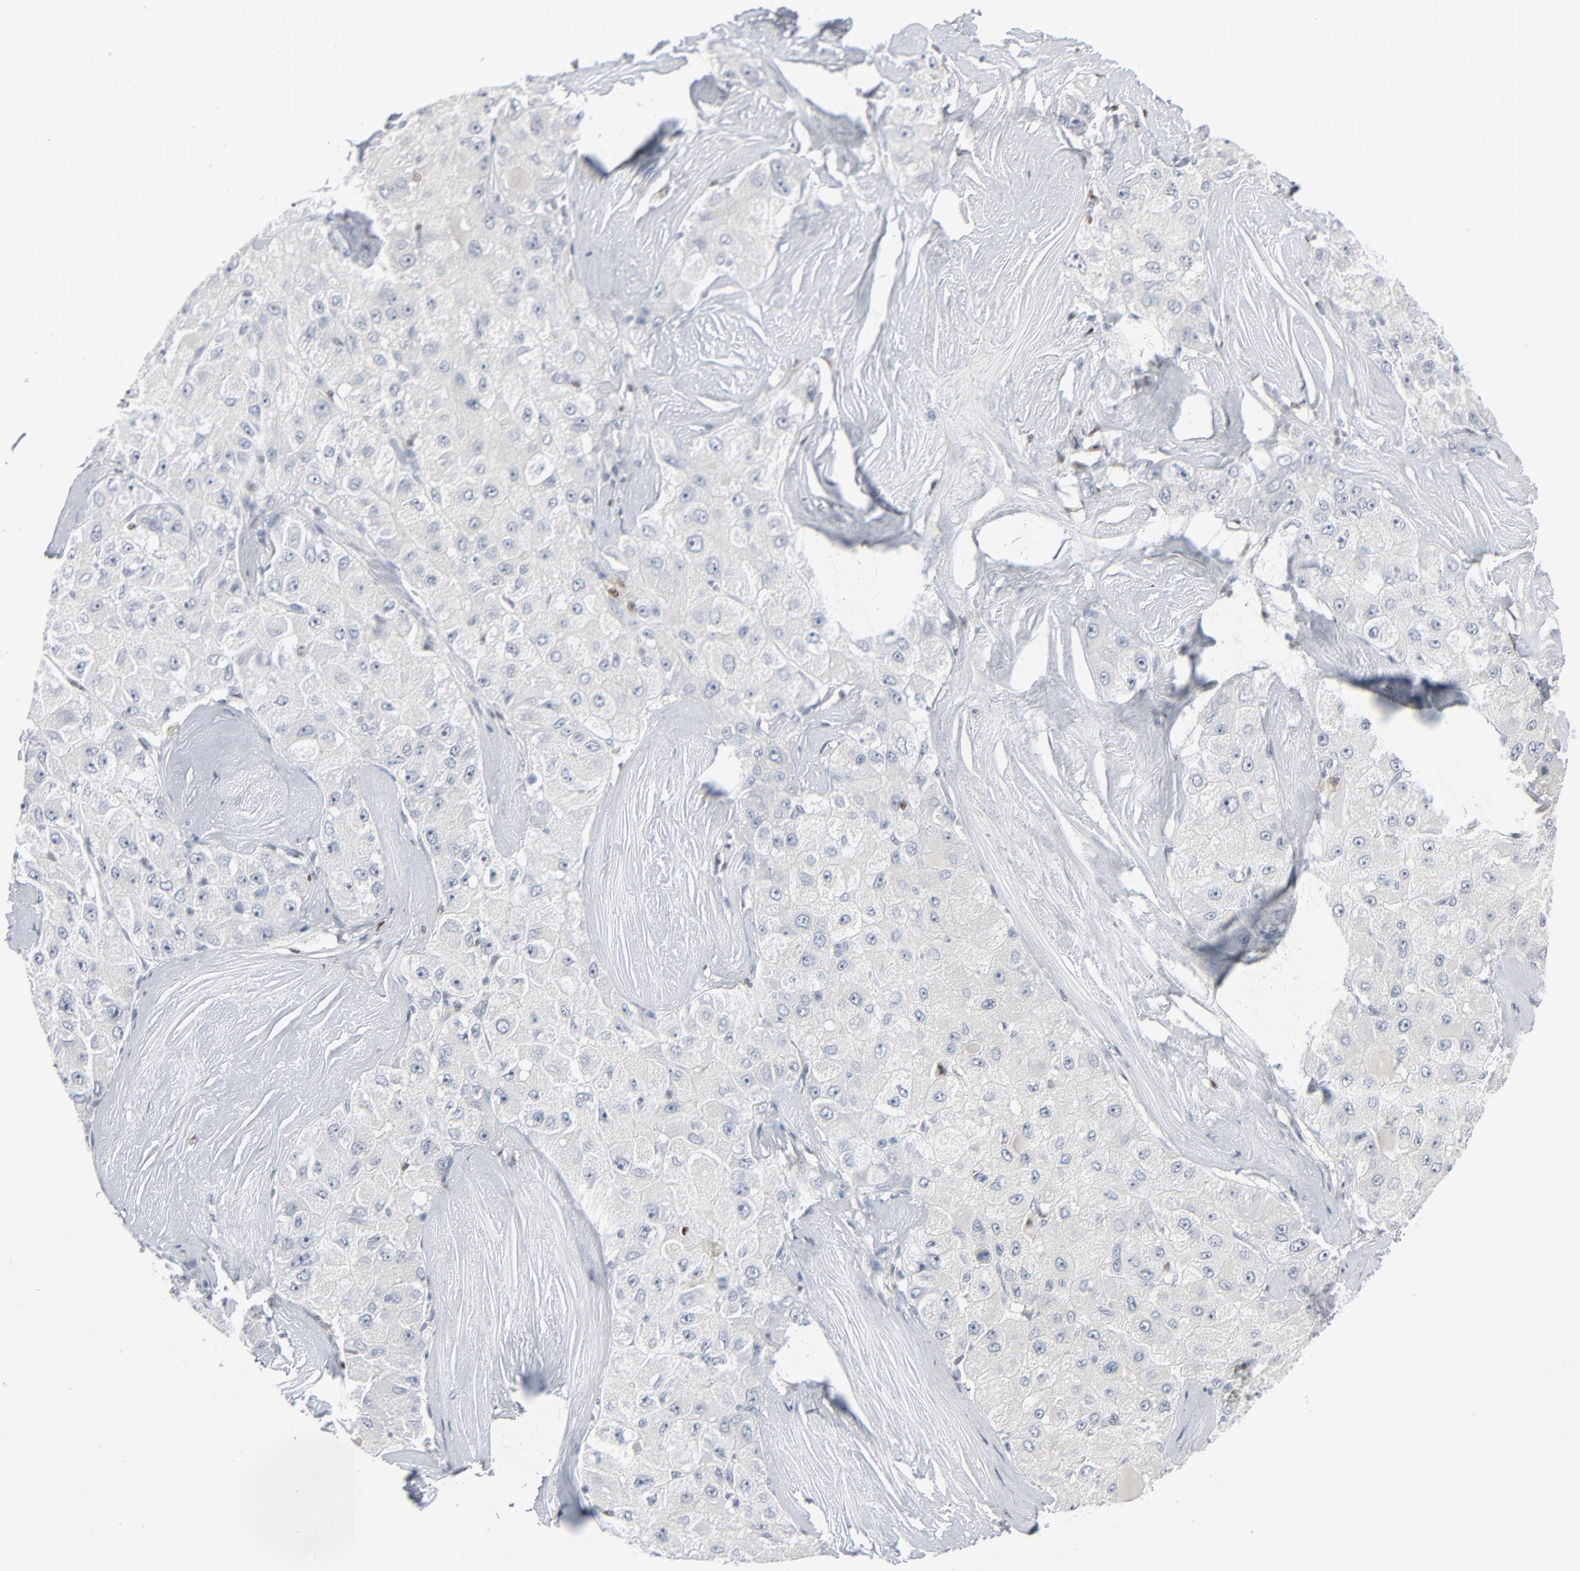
{"staining": {"intensity": "negative", "quantity": "none", "location": "none"}, "tissue": "liver cancer", "cell_type": "Tumor cells", "image_type": "cancer", "snomed": [{"axis": "morphology", "description": "Carcinoma, Hepatocellular, NOS"}, {"axis": "topography", "description": "Liver"}], "caption": "Tumor cells are negative for brown protein staining in liver cancer (hepatocellular carcinoma).", "gene": "MITF", "patient": {"sex": "male", "age": 80}}